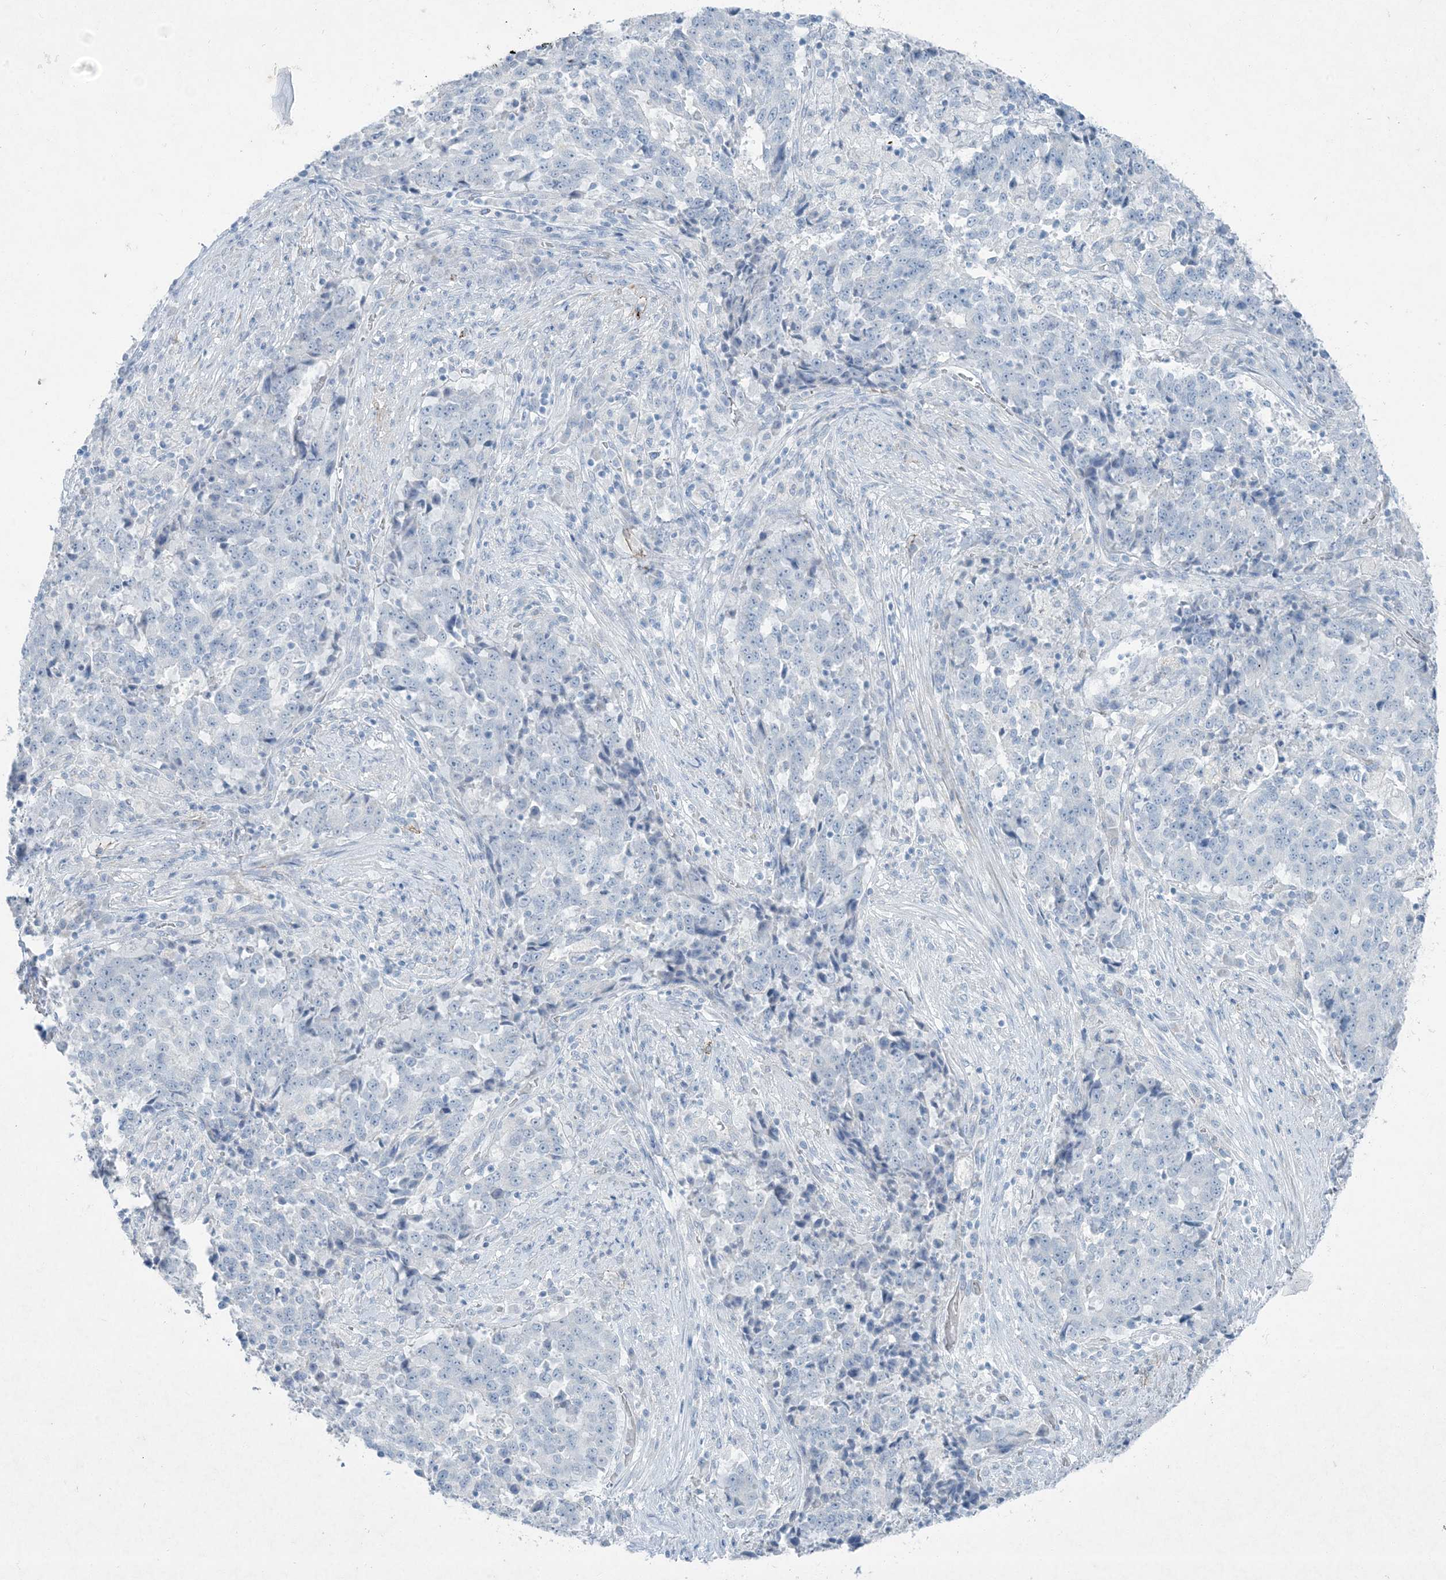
{"staining": {"intensity": "negative", "quantity": "none", "location": "none"}, "tissue": "stomach cancer", "cell_type": "Tumor cells", "image_type": "cancer", "snomed": [{"axis": "morphology", "description": "Adenocarcinoma, NOS"}, {"axis": "topography", "description": "Stomach"}], "caption": "Histopathology image shows no protein expression in tumor cells of stomach adenocarcinoma tissue.", "gene": "PGM5", "patient": {"sex": "male", "age": 59}}